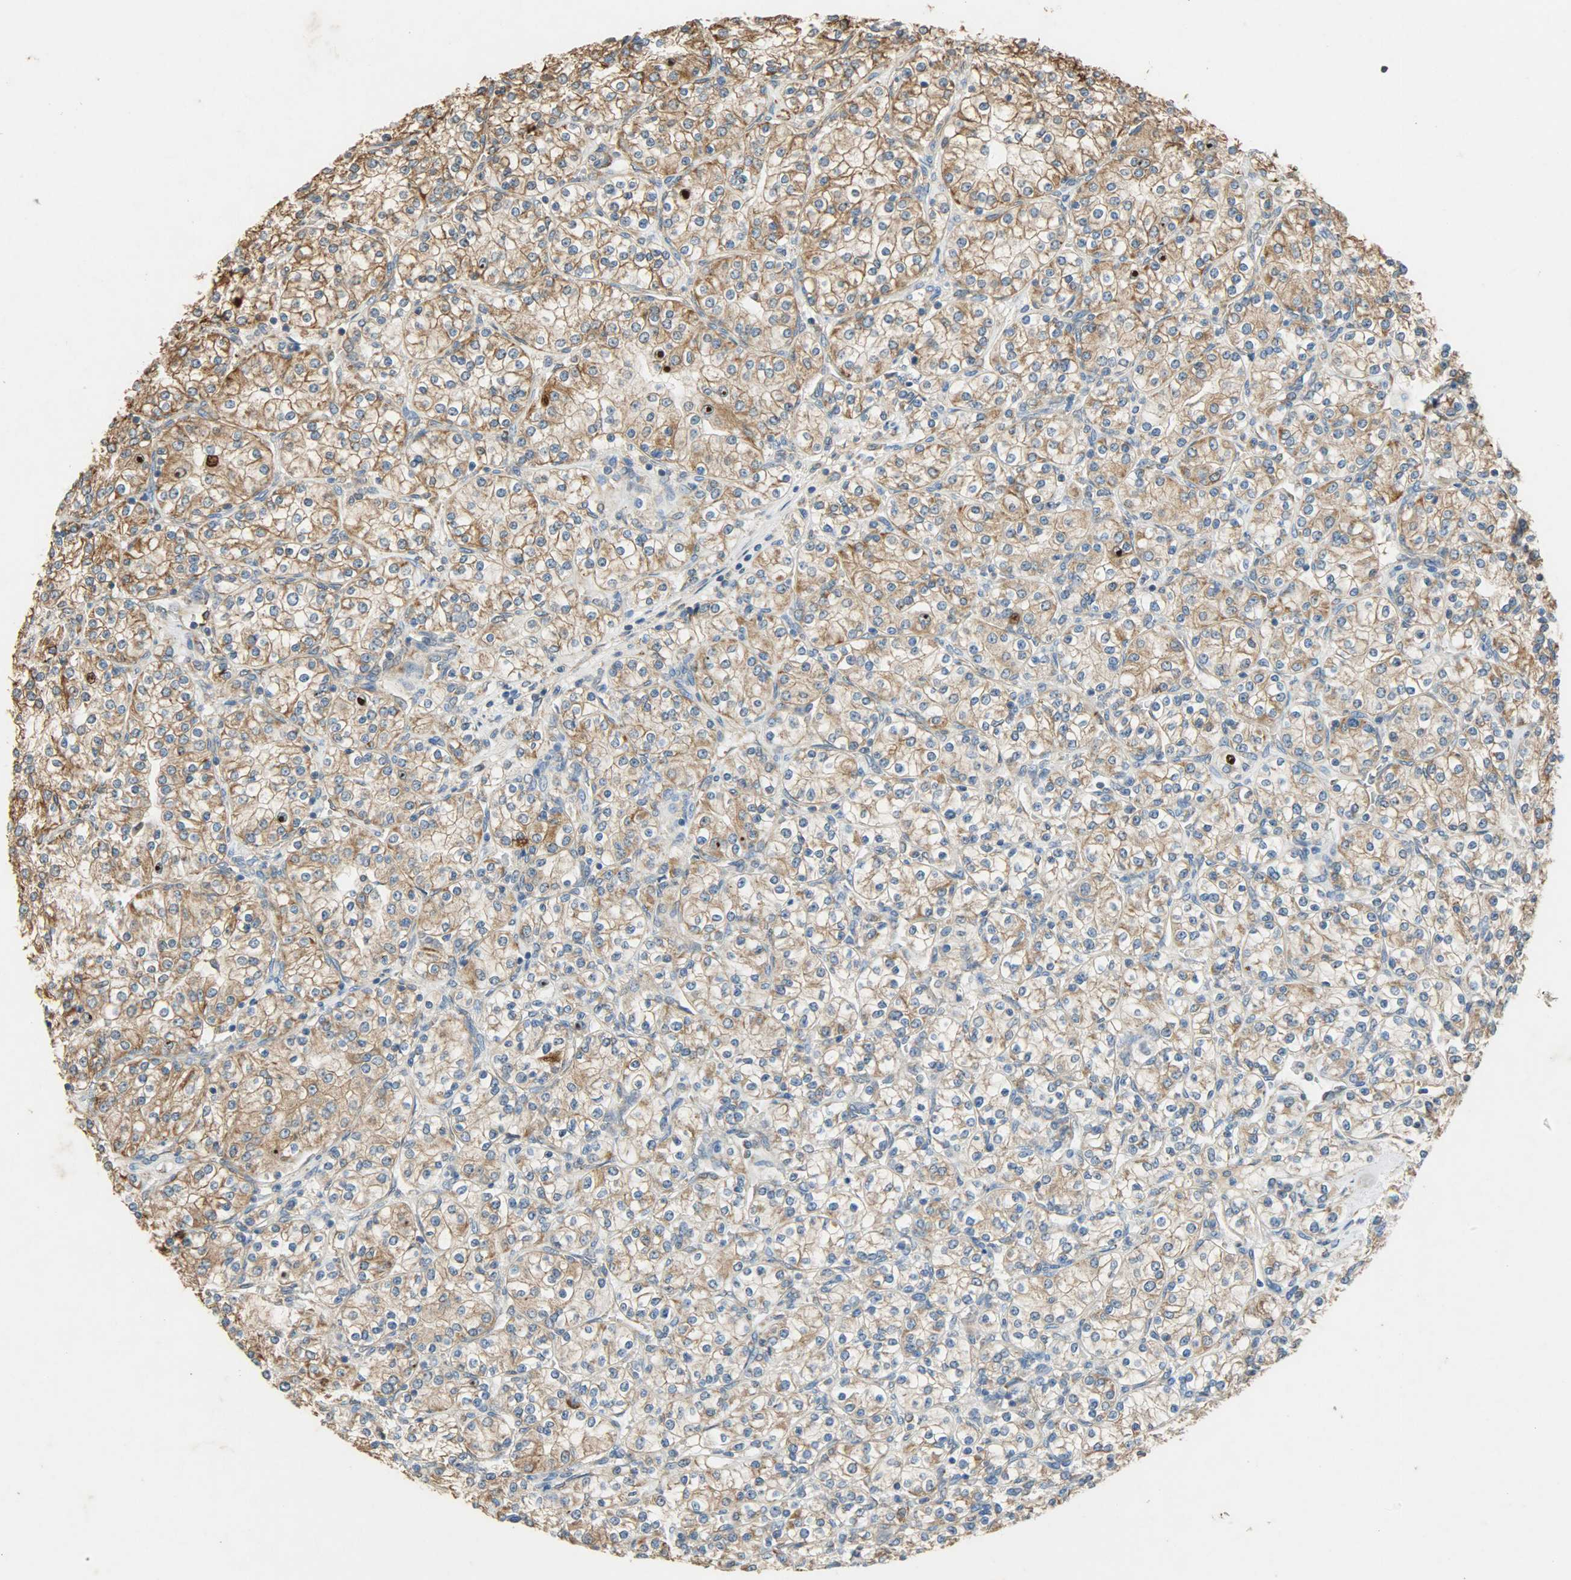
{"staining": {"intensity": "moderate", "quantity": ">75%", "location": "cytoplasmic/membranous"}, "tissue": "renal cancer", "cell_type": "Tumor cells", "image_type": "cancer", "snomed": [{"axis": "morphology", "description": "Adenocarcinoma, NOS"}, {"axis": "topography", "description": "Kidney"}], "caption": "Human renal cancer (adenocarcinoma) stained for a protein (brown) demonstrates moderate cytoplasmic/membranous positive expression in about >75% of tumor cells.", "gene": "HSPA5", "patient": {"sex": "male", "age": 77}}